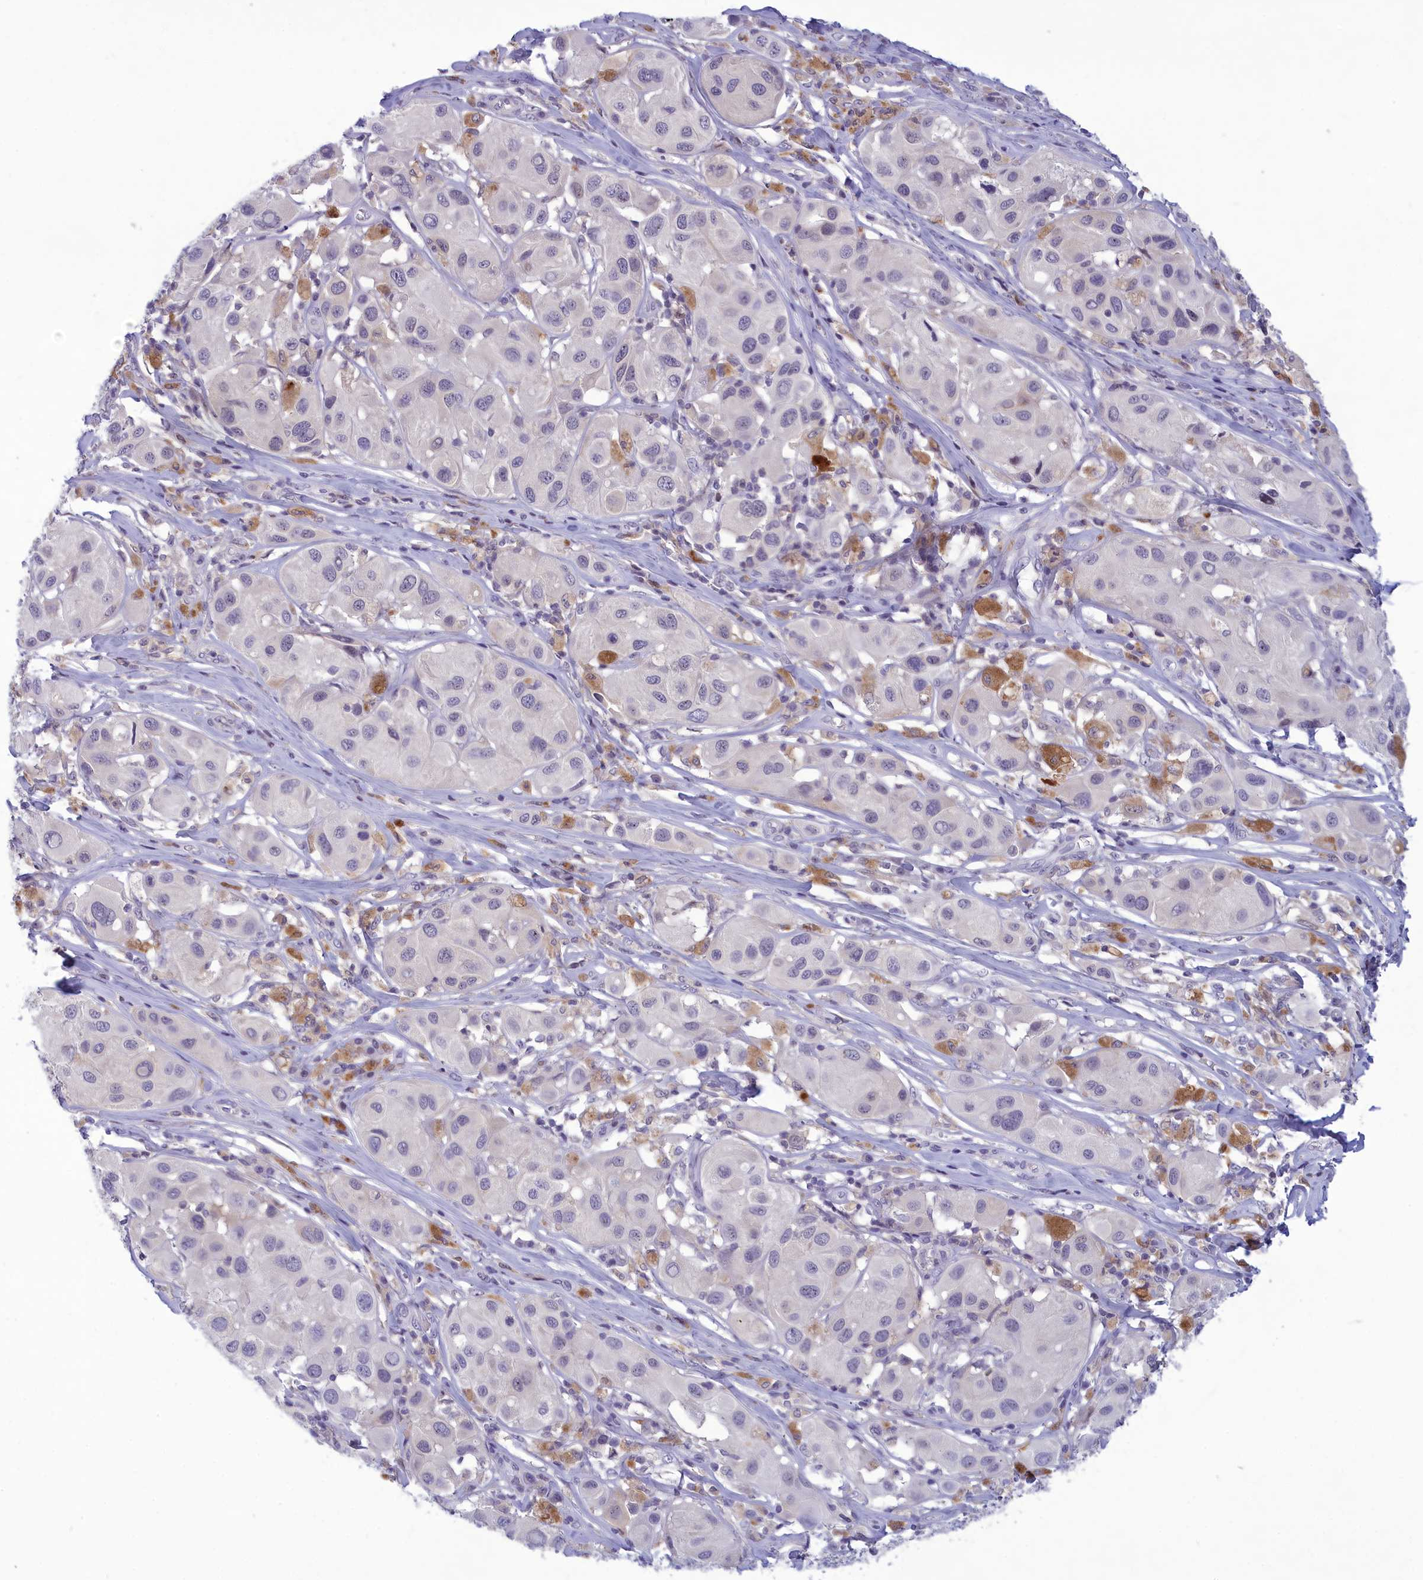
{"staining": {"intensity": "negative", "quantity": "none", "location": "none"}, "tissue": "melanoma", "cell_type": "Tumor cells", "image_type": "cancer", "snomed": [{"axis": "morphology", "description": "Malignant melanoma, Metastatic site"}, {"axis": "topography", "description": "Skin"}], "caption": "Image shows no protein expression in tumor cells of malignant melanoma (metastatic site) tissue. Brightfield microscopy of immunohistochemistry stained with DAB (3,3'-diaminobenzidine) (brown) and hematoxylin (blue), captured at high magnification.", "gene": "CORO2A", "patient": {"sex": "male", "age": 41}}